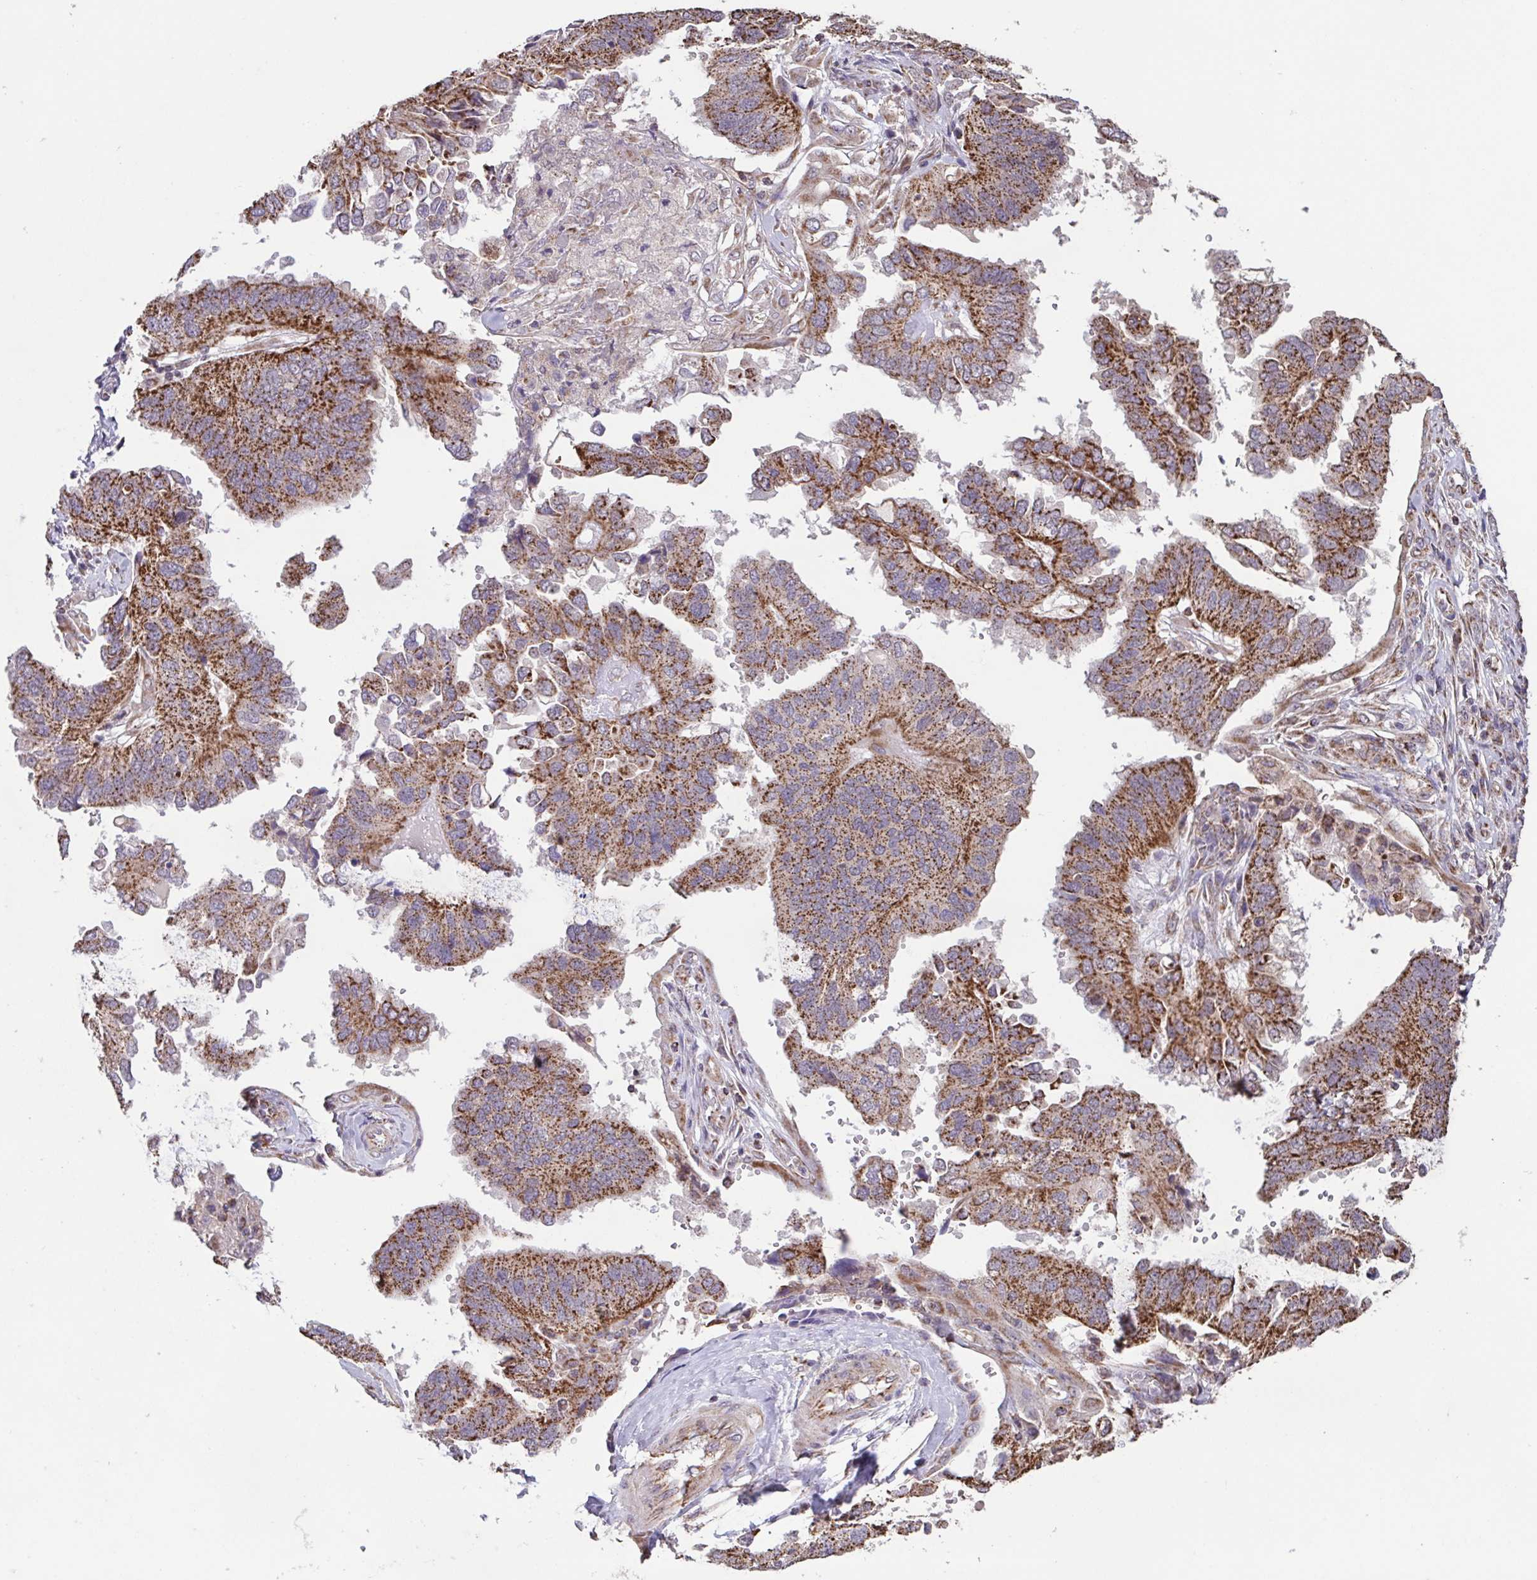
{"staining": {"intensity": "moderate", "quantity": ">75%", "location": "cytoplasmic/membranous"}, "tissue": "ovarian cancer", "cell_type": "Tumor cells", "image_type": "cancer", "snomed": [{"axis": "morphology", "description": "Cystadenocarcinoma, serous, NOS"}, {"axis": "topography", "description": "Ovary"}], "caption": "Protein analysis of ovarian cancer tissue demonstrates moderate cytoplasmic/membranous positivity in about >75% of tumor cells.", "gene": "DIP2B", "patient": {"sex": "female", "age": 79}}